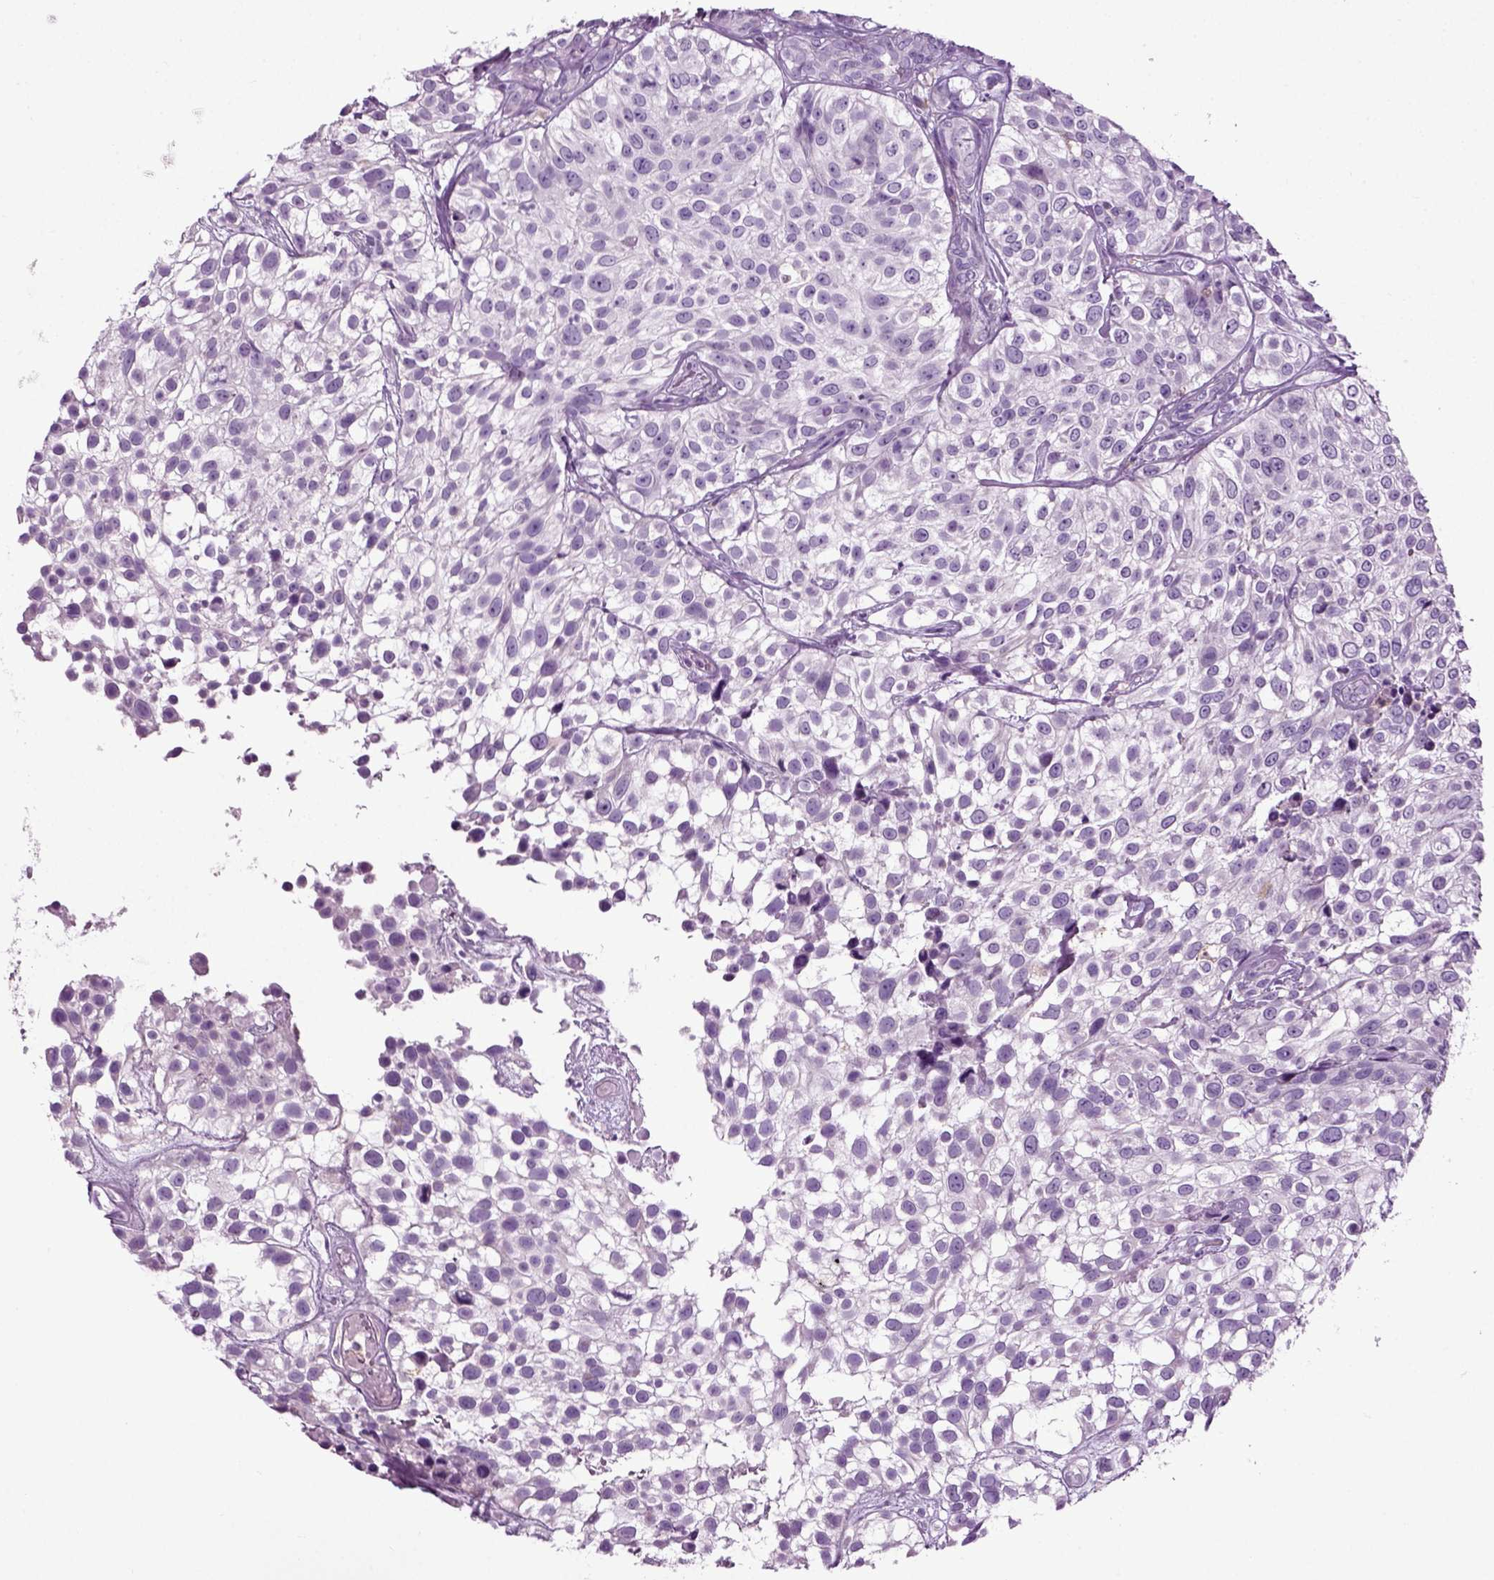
{"staining": {"intensity": "negative", "quantity": "none", "location": "none"}, "tissue": "urothelial cancer", "cell_type": "Tumor cells", "image_type": "cancer", "snomed": [{"axis": "morphology", "description": "Urothelial carcinoma, High grade"}, {"axis": "topography", "description": "Urinary bladder"}], "caption": "Human urothelial carcinoma (high-grade) stained for a protein using immunohistochemistry shows no positivity in tumor cells.", "gene": "DNAH10", "patient": {"sex": "male", "age": 56}}